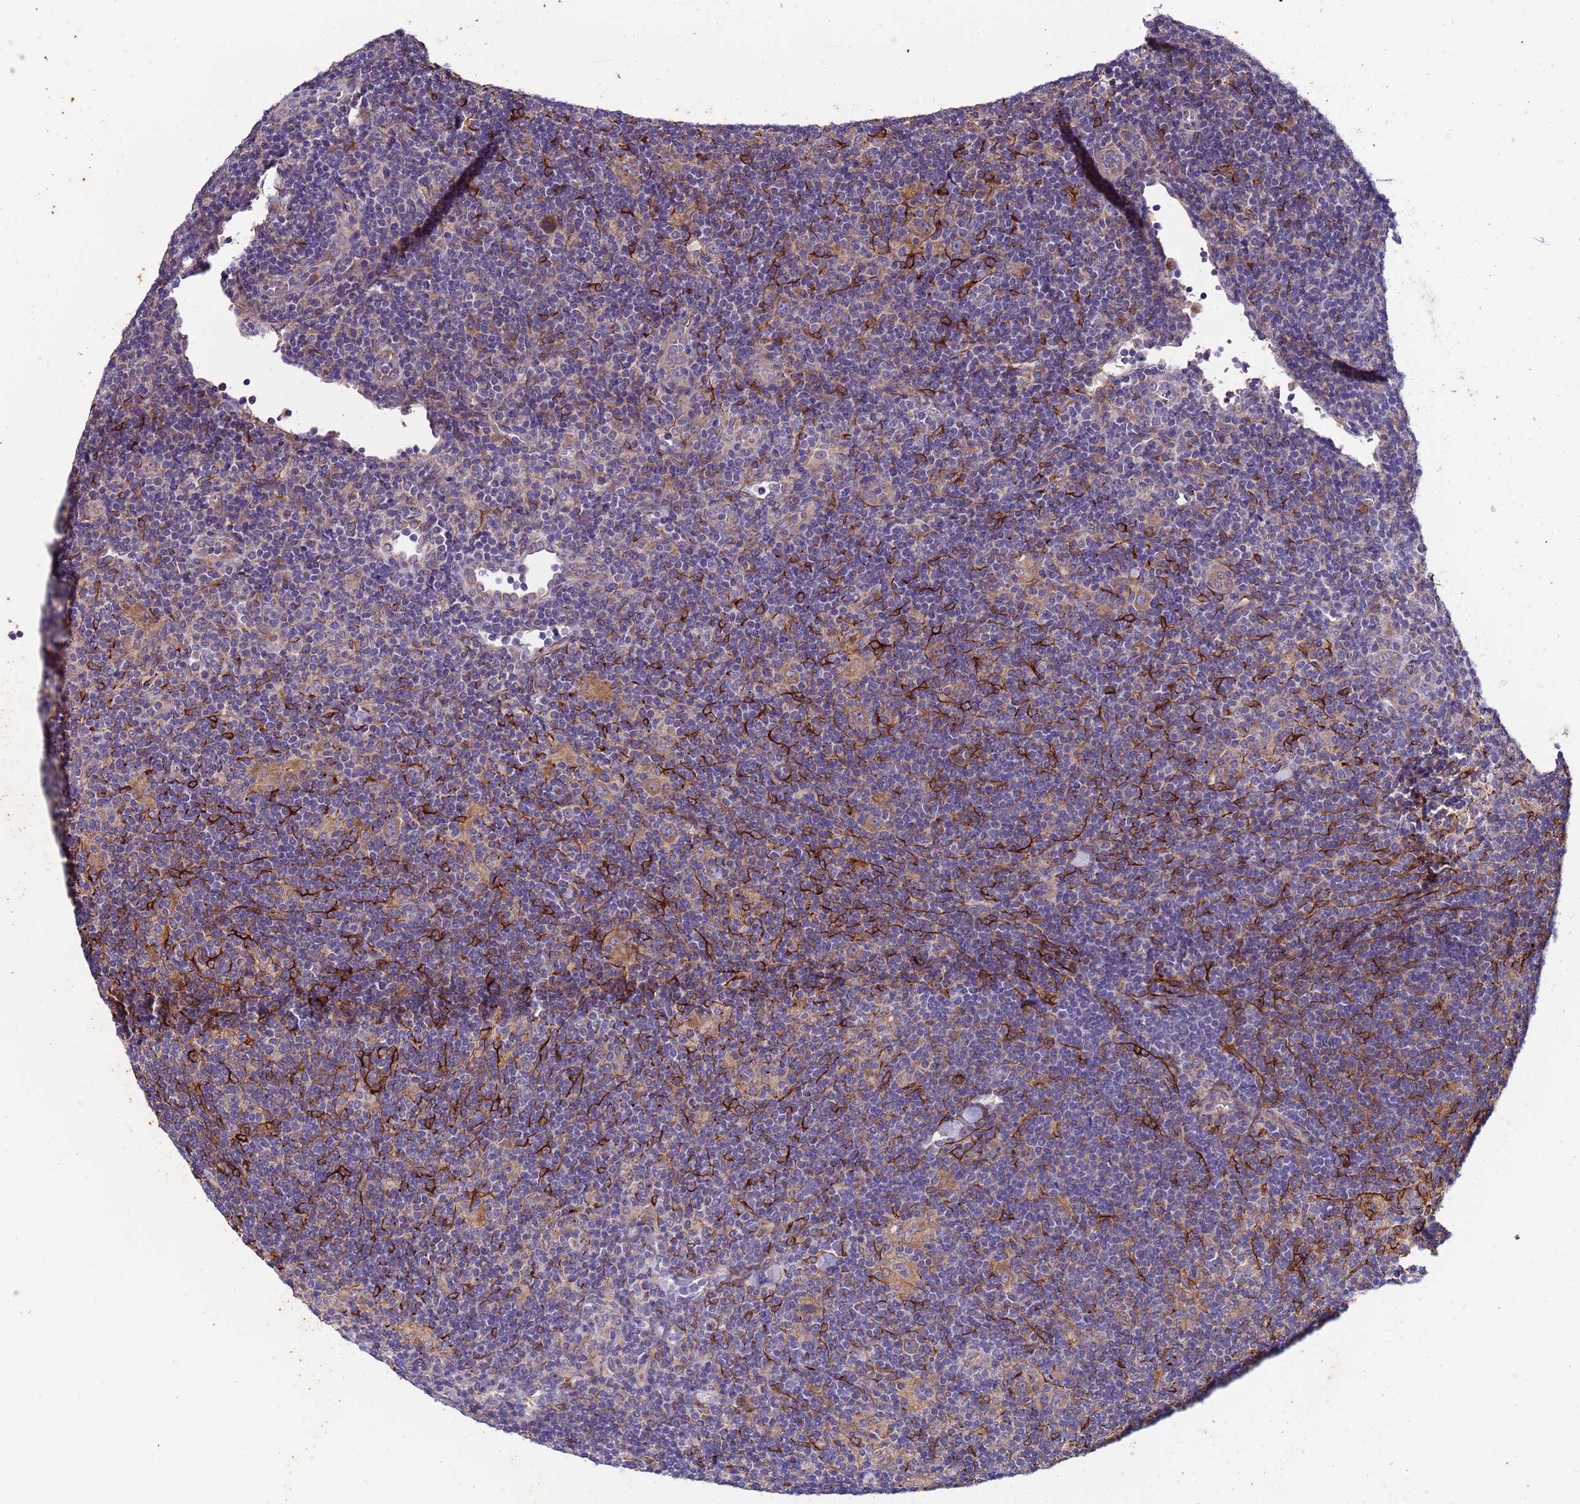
{"staining": {"intensity": "weak", "quantity": ">75%", "location": "cytoplasmic/membranous"}, "tissue": "lymphoma", "cell_type": "Tumor cells", "image_type": "cancer", "snomed": [{"axis": "morphology", "description": "Hodgkin's disease, NOS"}, {"axis": "topography", "description": "Lymph node"}], "caption": "This image shows immunohistochemistry staining of human Hodgkin's disease, with low weak cytoplasmic/membranous positivity in about >75% of tumor cells.", "gene": "PAQR7", "patient": {"sex": "female", "age": 57}}